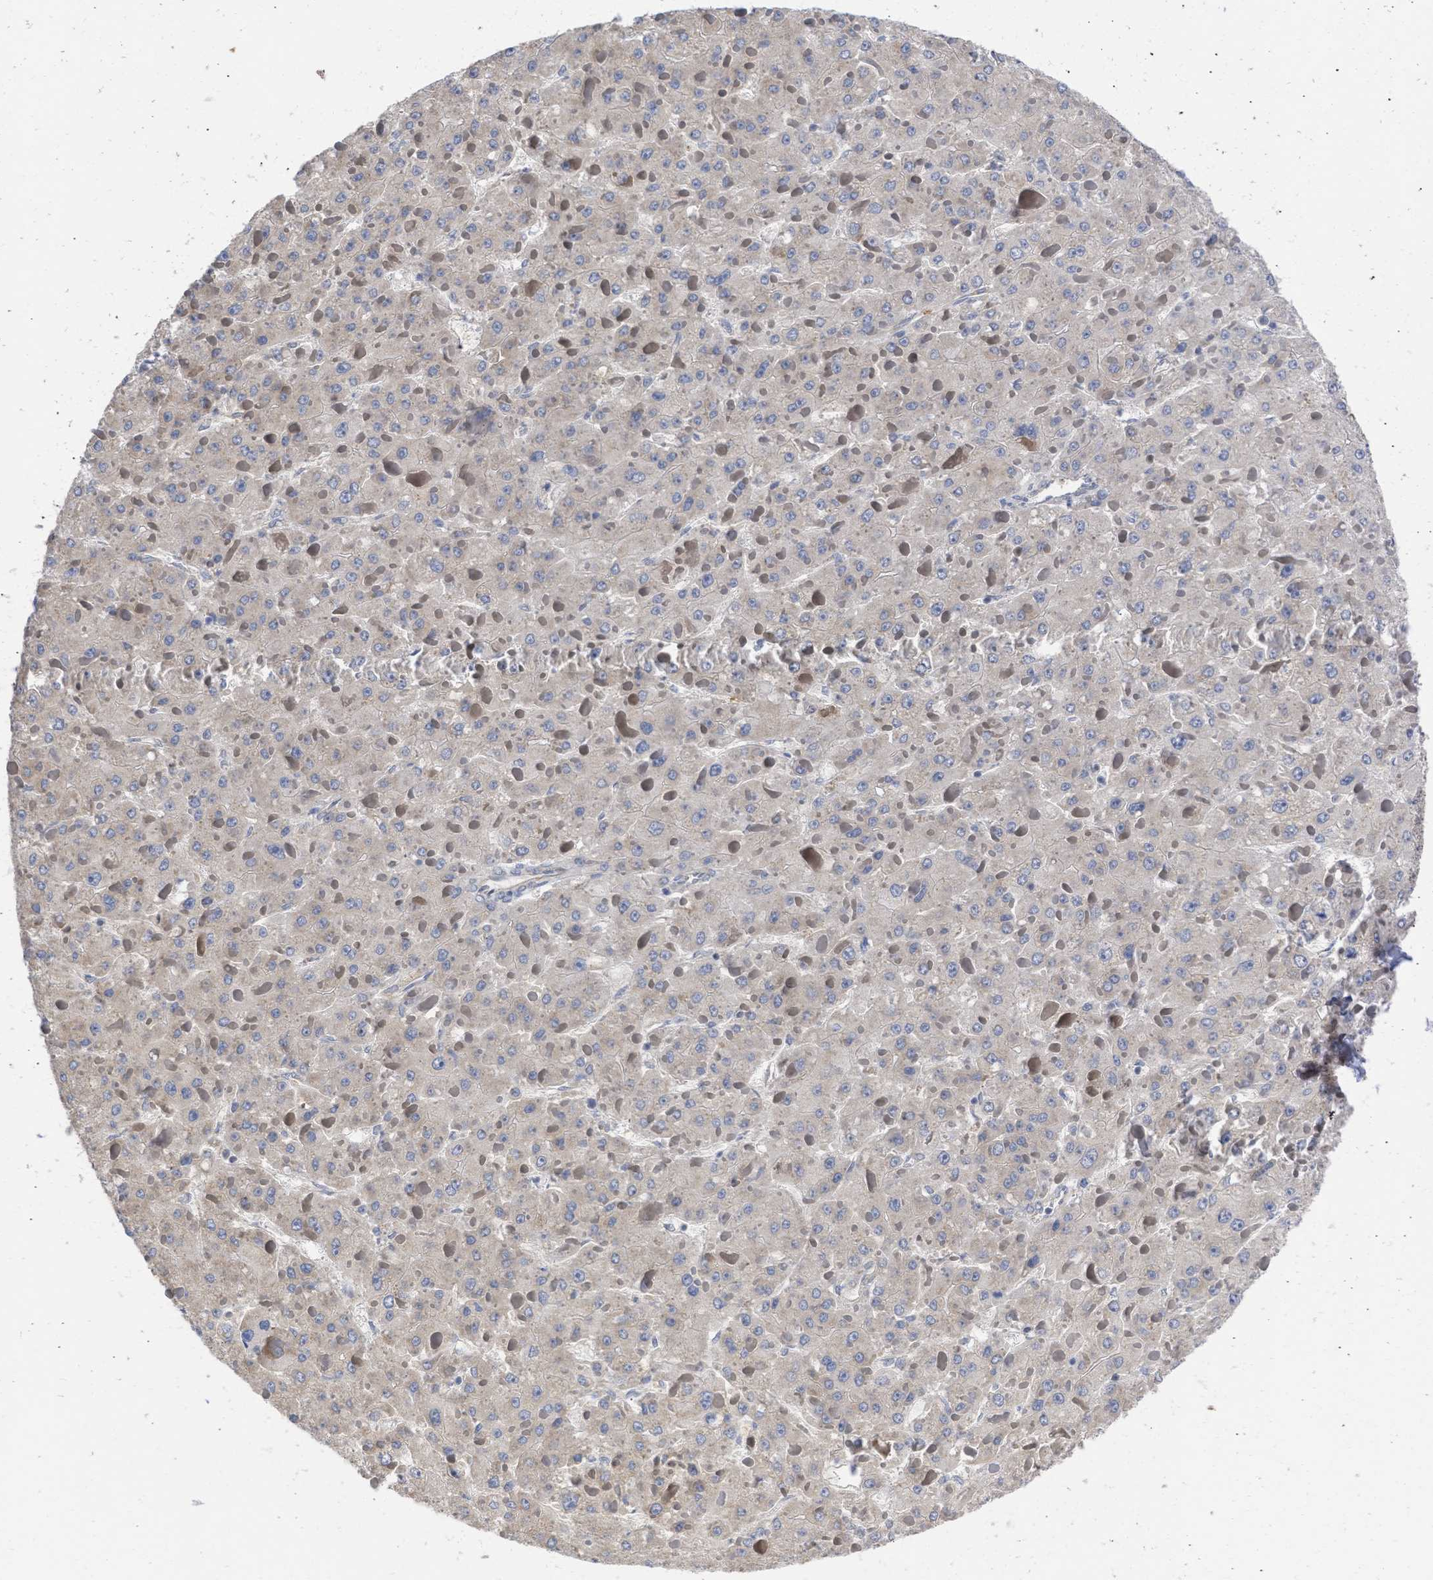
{"staining": {"intensity": "negative", "quantity": "none", "location": "none"}, "tissue": "liver cancer", "cell_type": "Tumor cells", "image_type": "cancer", "snomed": [{"axis": "morphology", "description": "Carcinoma, Hepatocellular, NOS"}, {"axis": "topography", "description": "Liver"}], "caption": "A high-resolution histopathology image shows IHC staining of liver hepatocellular carcinoma, which demonstrates no significant expression in tumor cells.", "gene": "MAP2K3", "patient": {"sex": "female", "age": 73}}